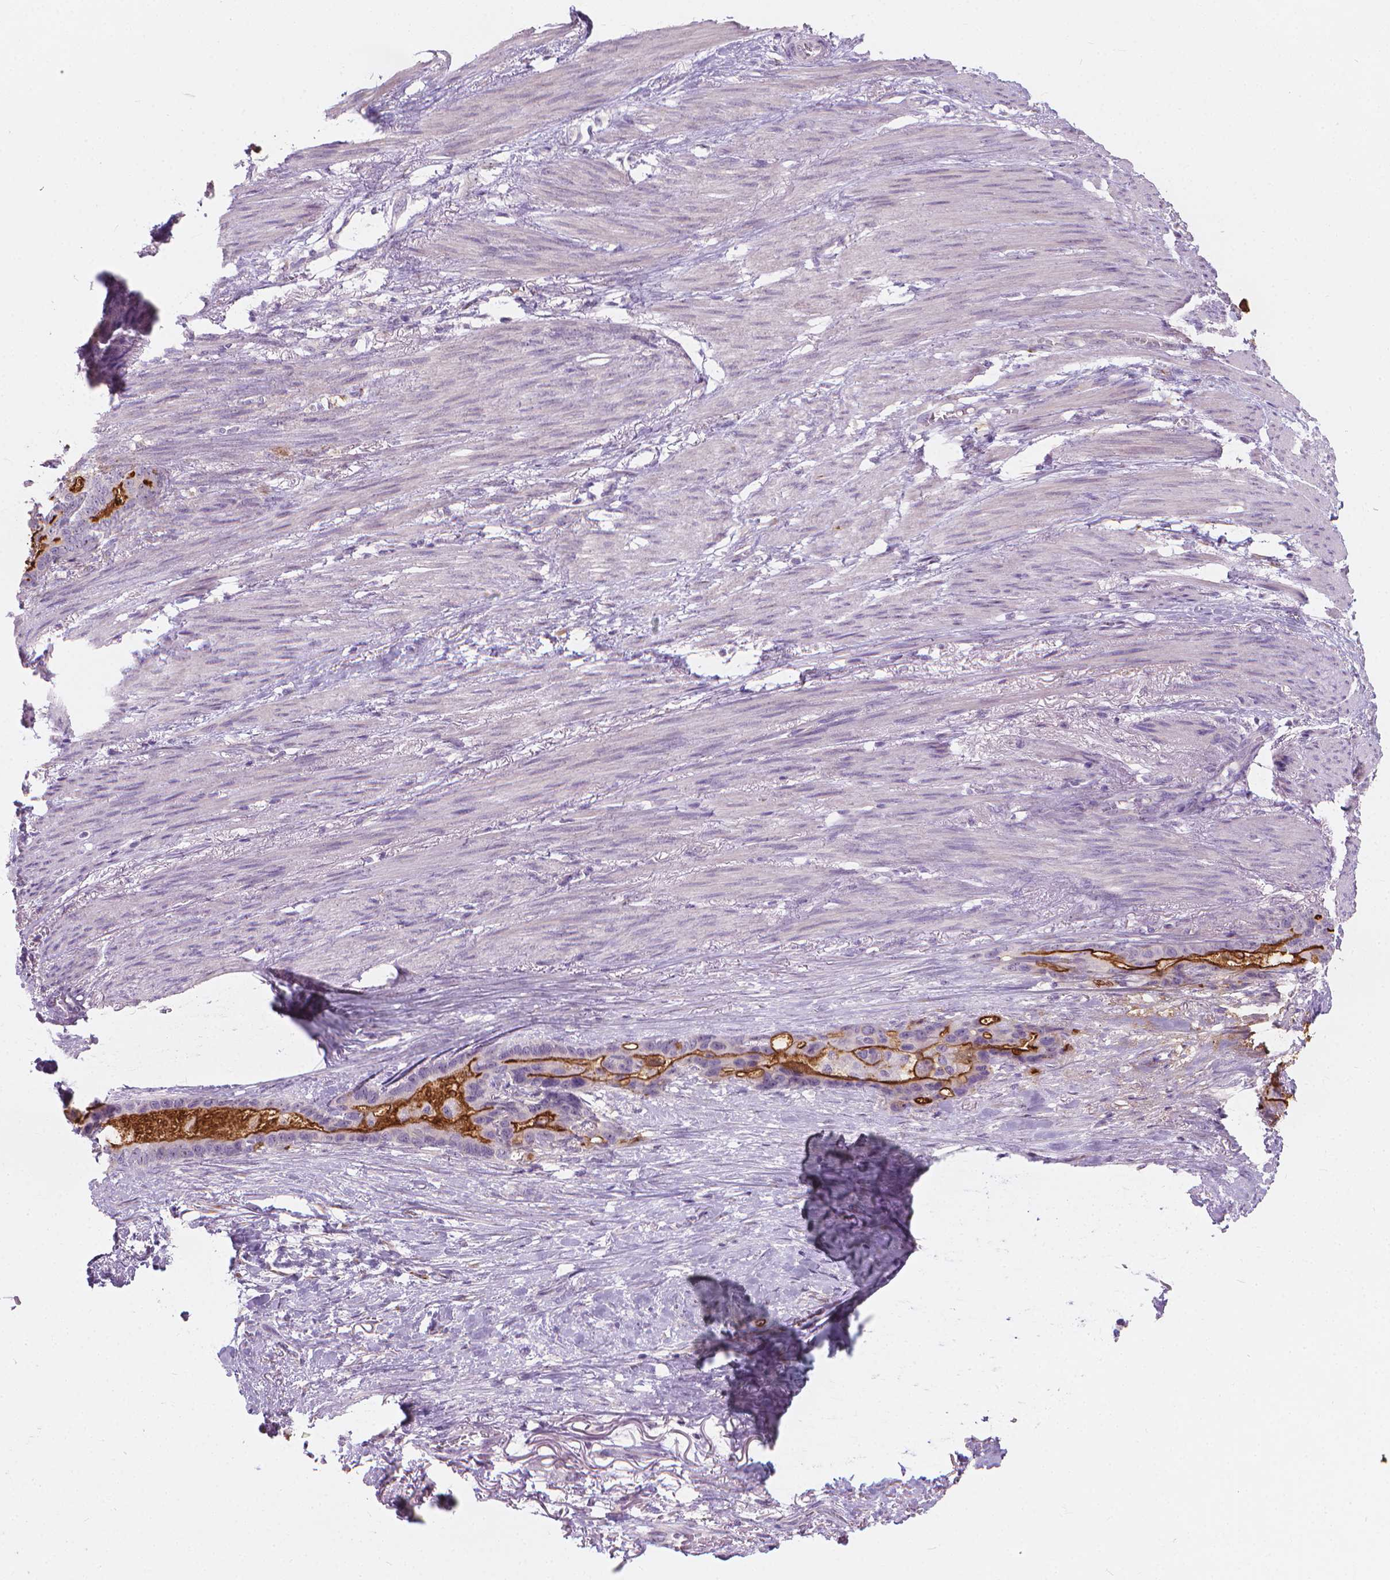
{"staining": {"intensity": "strong", "quantity": "<25%", "location": "cytoplasmic/membranous"}, "tissue": "stomach cancer", "cell_type": "Tumor cells", "image_type": "cancer", "snomed": [{"axis": "morphology", "description": "Normal tissue, NOS"}, {"axis": "morphology", "description": "Adenocarcinoma, NOS"}, {"axis": "topography", "description": "Esophagus"}, {"axis": "topography", "description": "Stomach, upper"}], "caption": "Immunohistochemical staining of human stomach cancer (adenocarcinoma) demonstrates medium levels of strong cytoplasmic/membranous expression in about <25% of tumor cells.", "gene": "GPRC5A", "patient": {"sex": "male", "age": 62}}